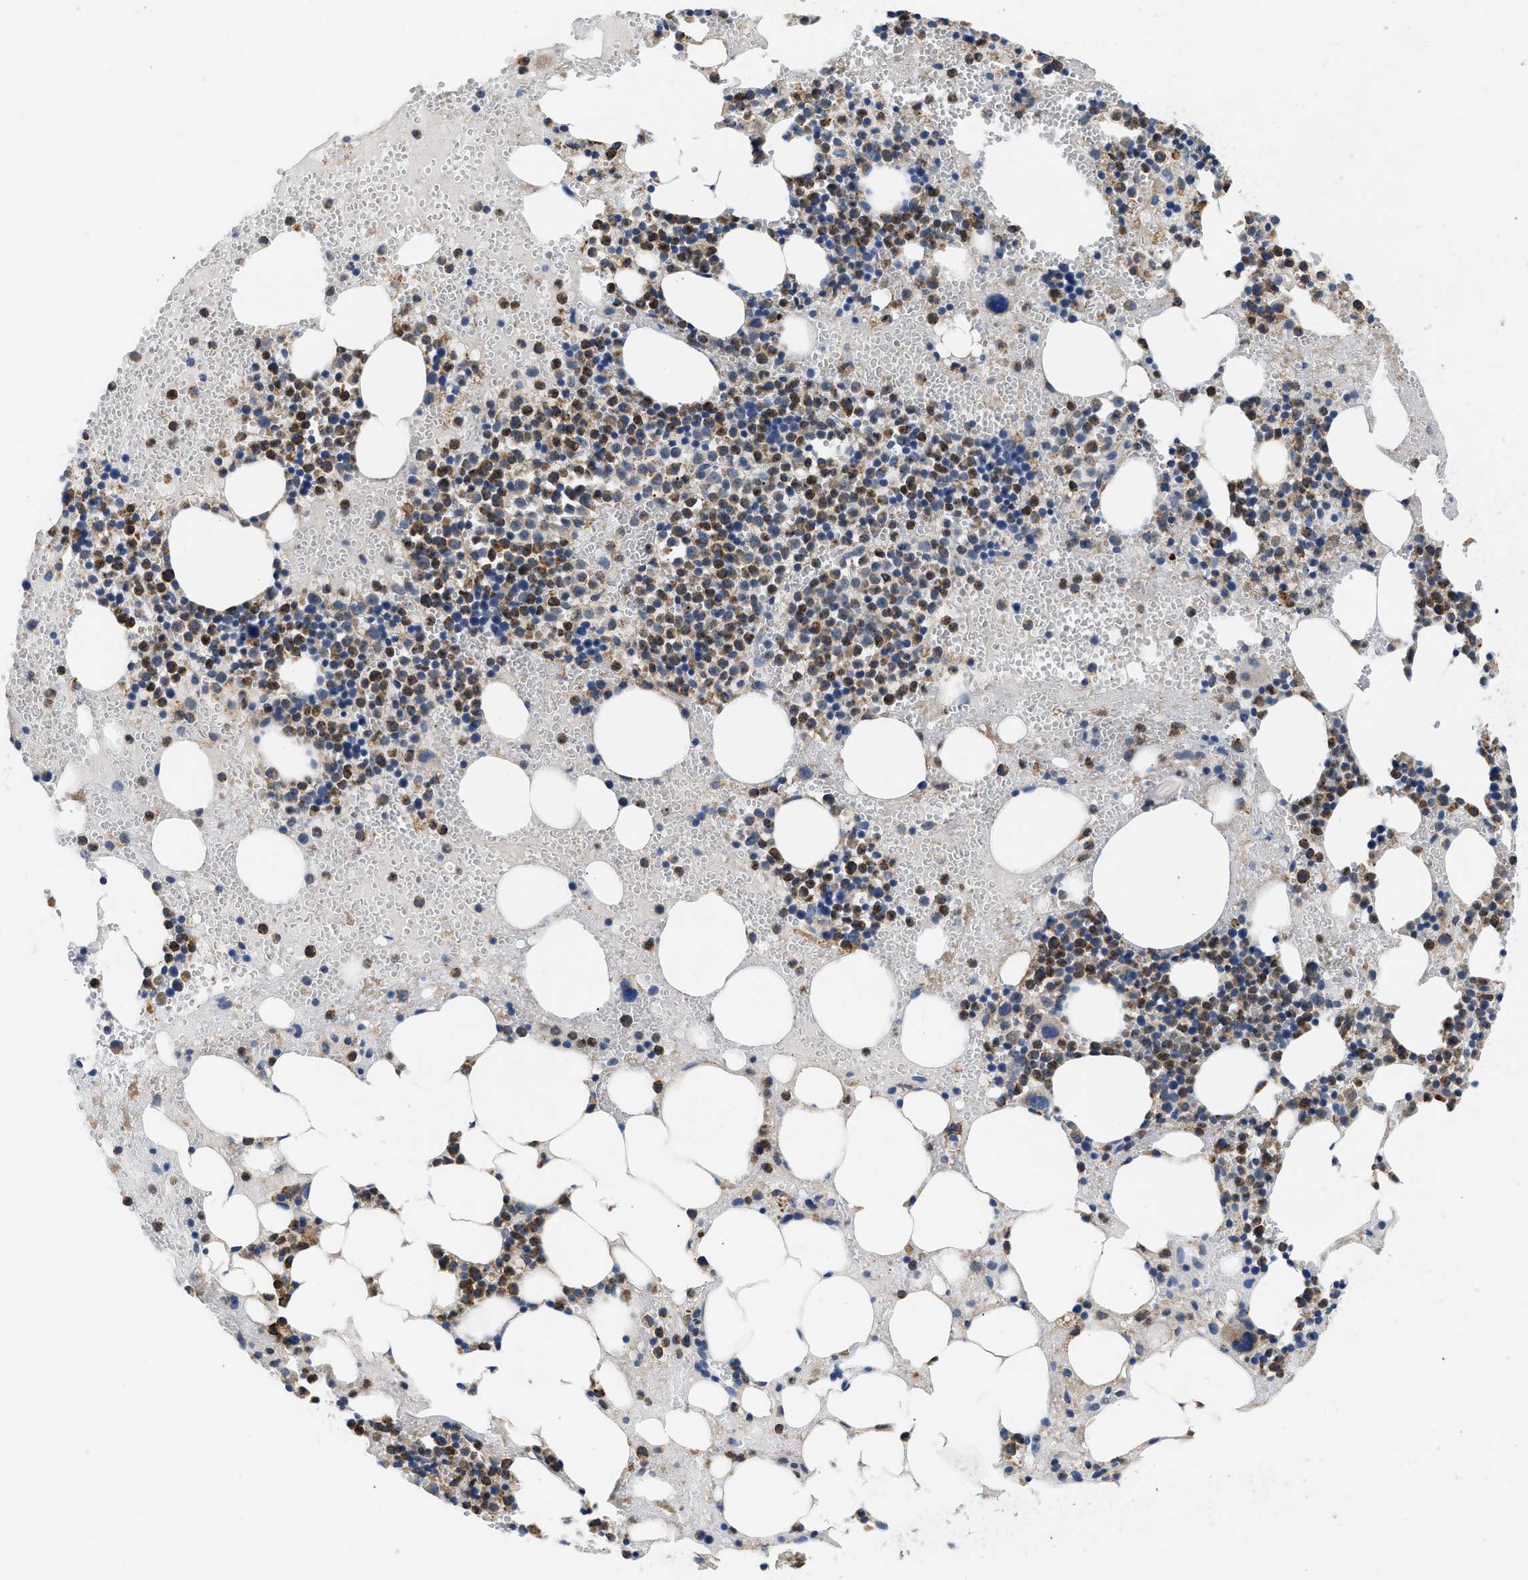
{"staining": {"intensity": "strong", "quantity": ">75%", "location": "cytoplasmic/membranous"}, "tissue": "bone marrow", "cell_type": "Hematopoietic cells", "image_type": "normal", "snomed": [{"axis": "morphology", "description": "Normal tissue, NOS"}, {"axis": "morphology", "description": "Inflammation, NOS"}, {"axis": "topography", "description": "Bone marrow"}], "caption": "Immunohistochemistry (IHC) staining of unremarkable bone marrow, which displays high levels of strong cytoplasmic/membranous positivity in about >75% of hematopoietic cells indicating strong cytoplasmic/membranous protein staining. The staining was performed using DAB (3,3'-diaminobenzidine) (brown) for protein detection and nuclei were counterstained in hematoxylin (blue).", "gene": "CYCS", "patient": {"sex": "female", "age": 78}}